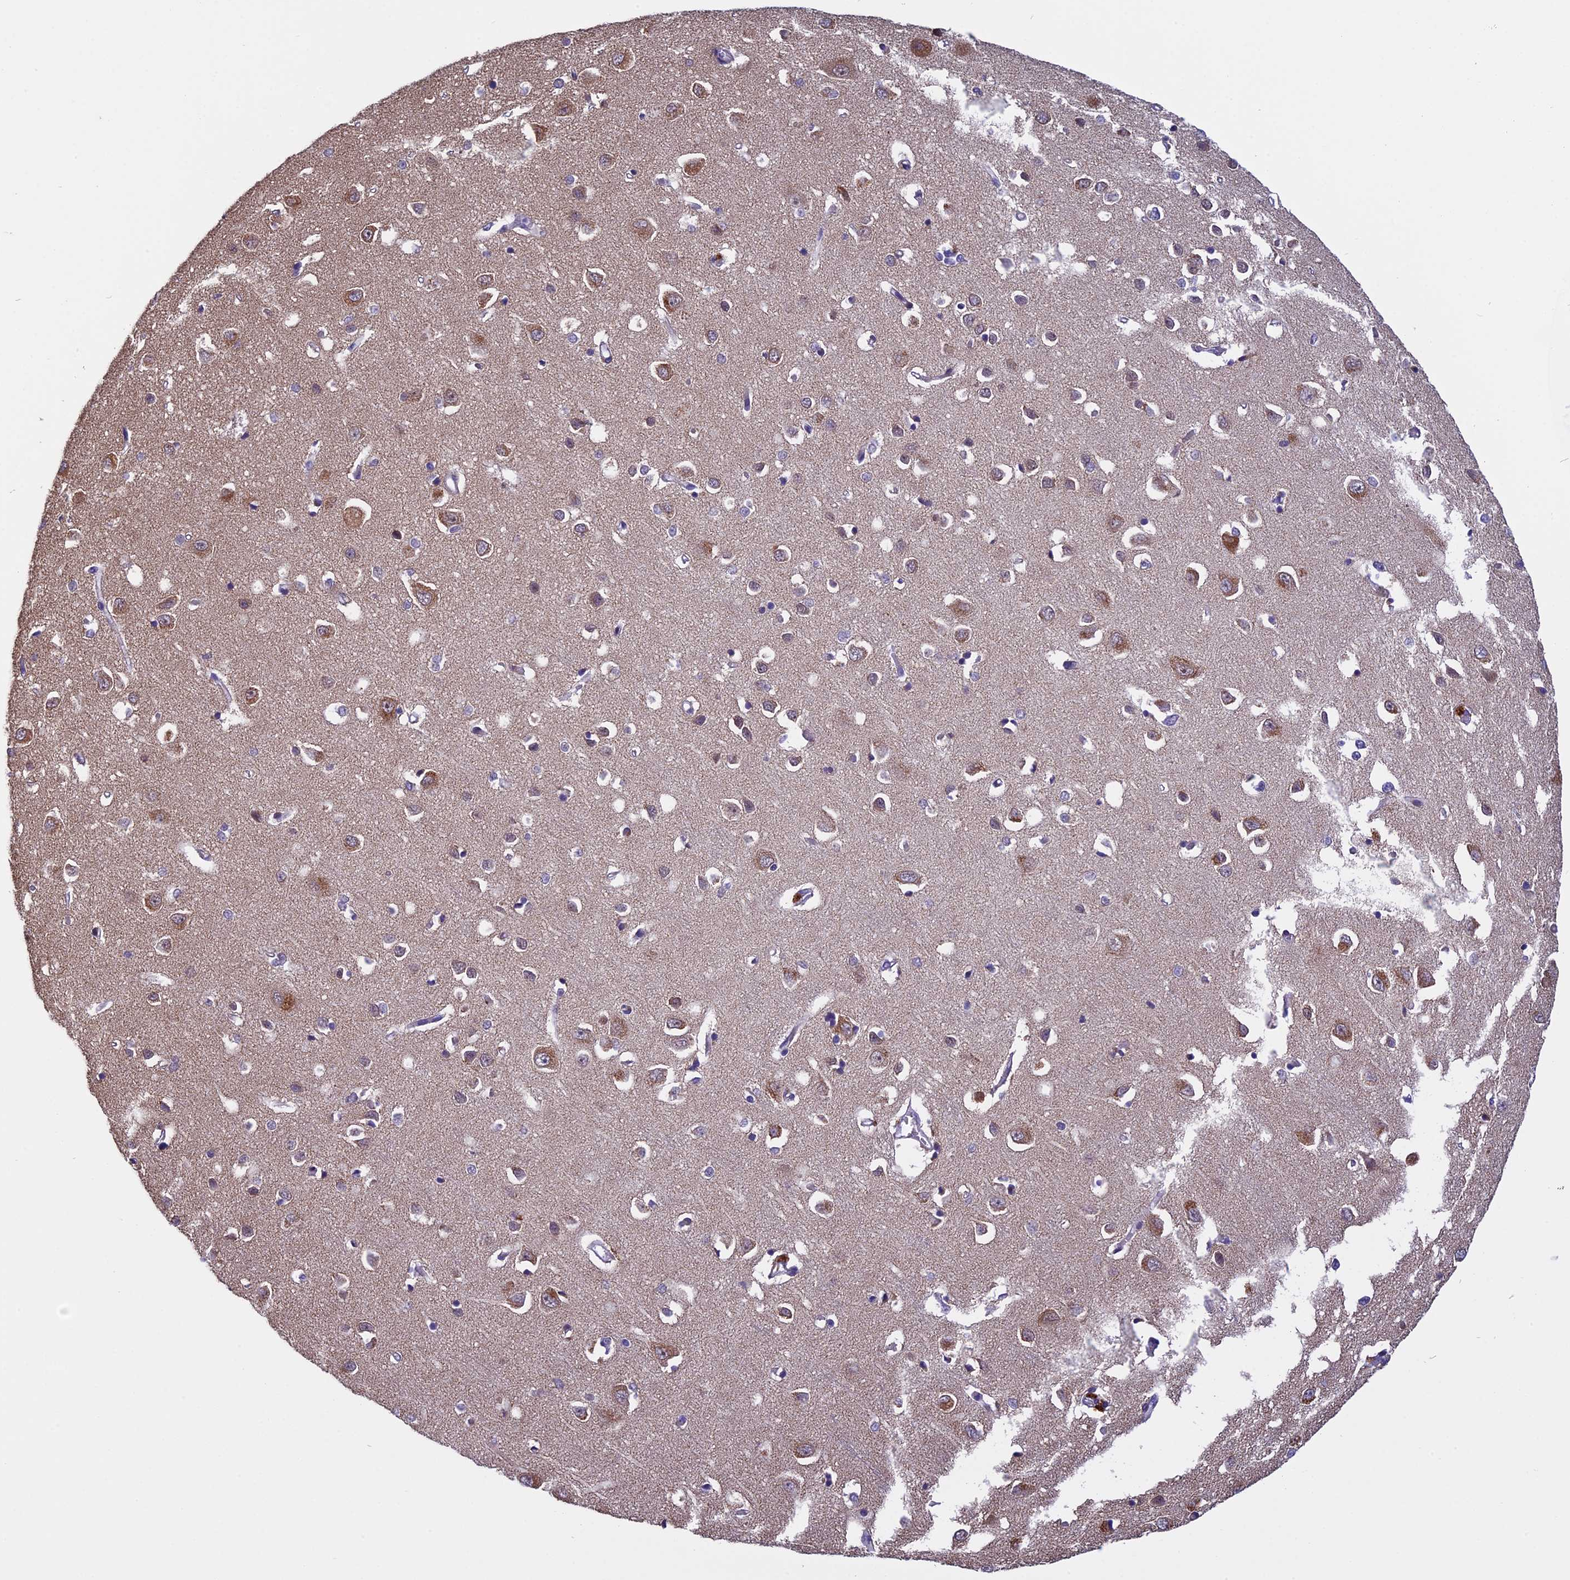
{"staining": {"intensity": "negative", "quantity": "none", "location": "none"}, "tissue": "cerebral cortex", "cell_type": "Endothelial cells", "image_type": "normal", "snomed": [{"axis": "morphology", "description": "Normal tissue, NOS"}, {"axis": "topography", "description": "Cerebral cortex"}], "caption": "IHC photomicrograph of unremarkable cerebral cortex: cerebral cortex stained with DAB (3,3'-diaminobenzidine) displays no significant protein staining in endothelial cells. (Stains: DAB immunohistochemistry with hematoxylin counter stain, Microscopy: brightfield microscopy at high magnification).", "gene": "ZNF317", "patient": {"sex": "female", "age": 64}}